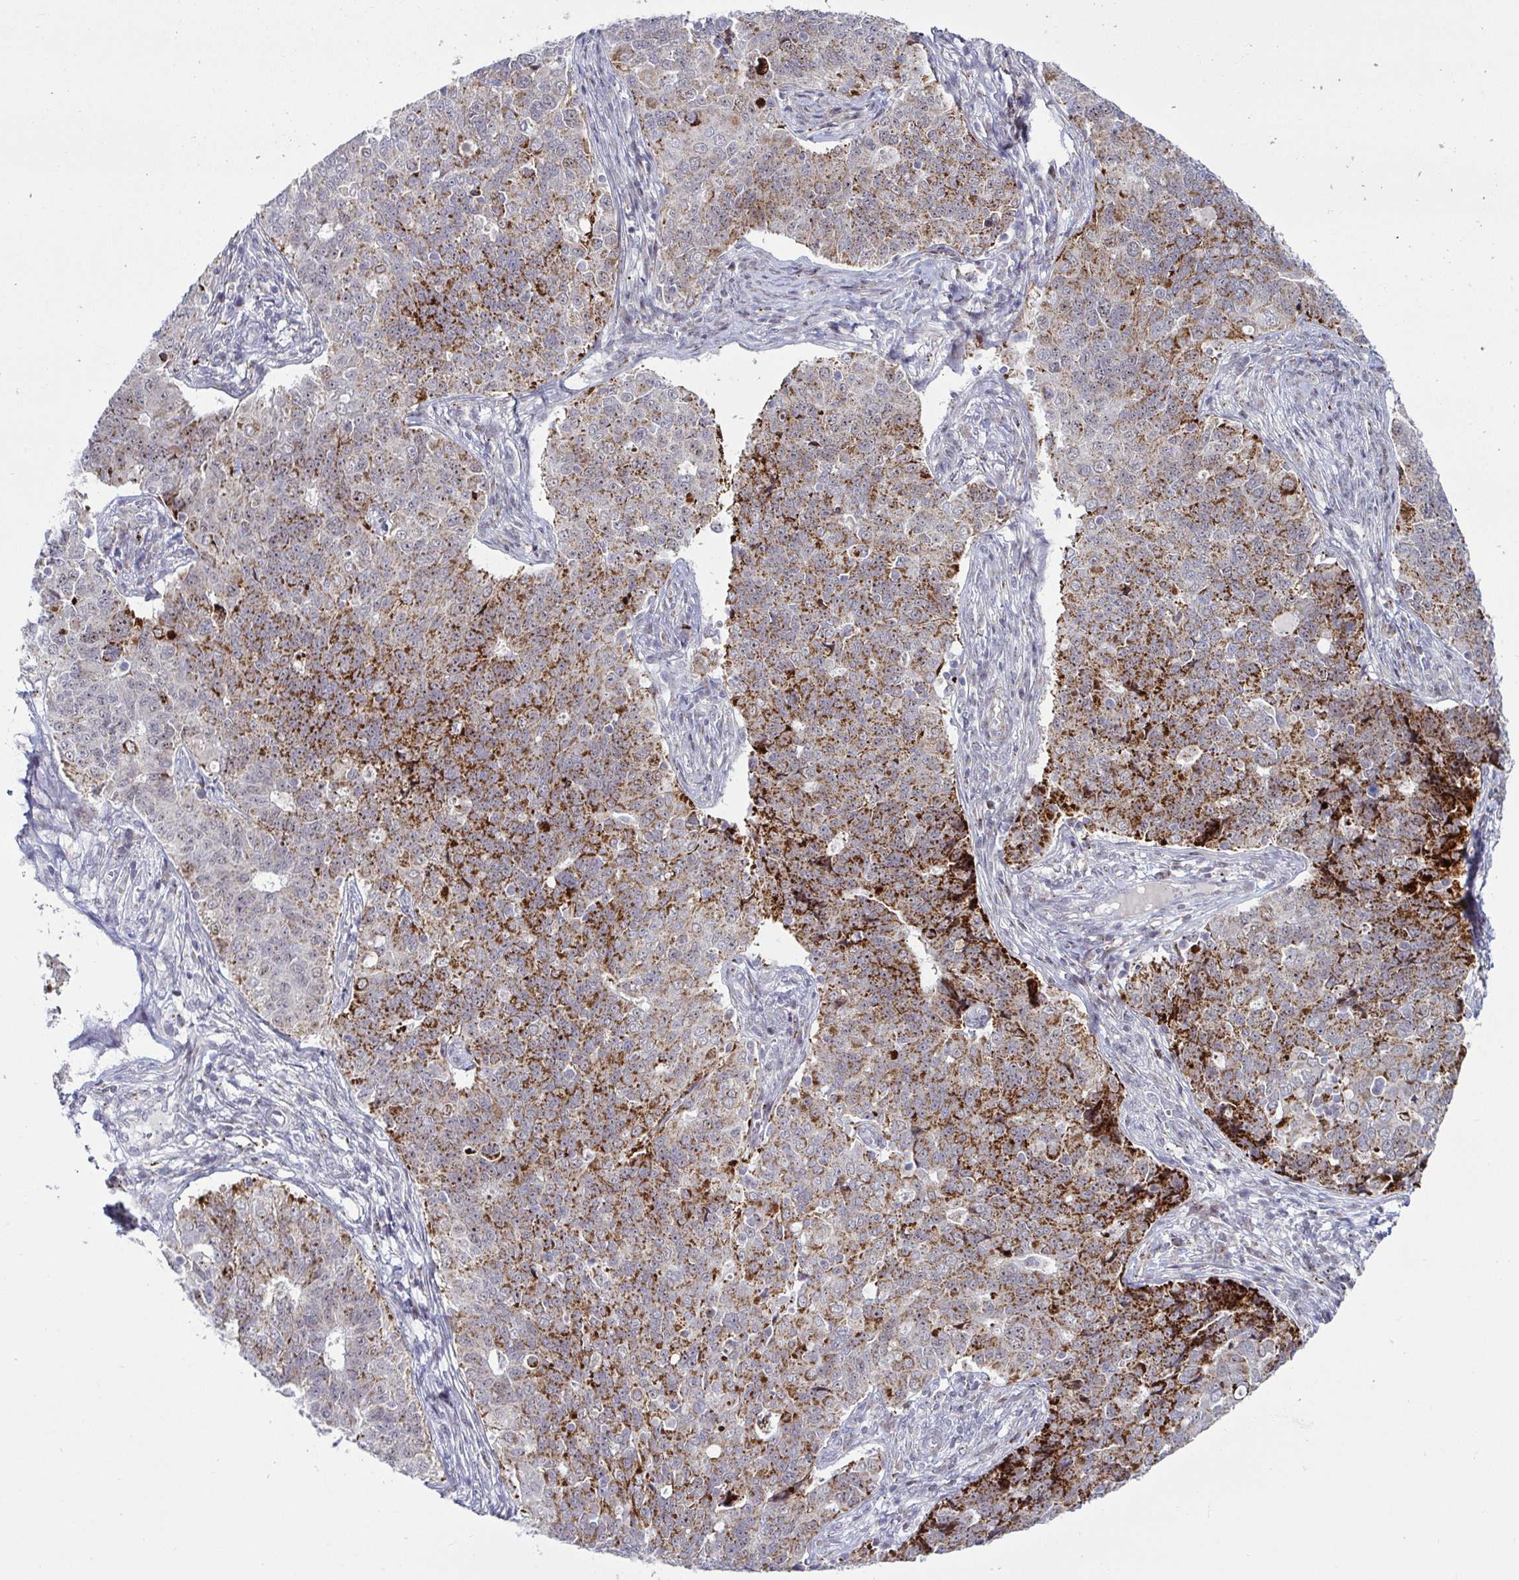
{"staining": {"intensity": "strong", "quantity": ">75%", "location": "cytoplasmic/membranous"}, "tissue": "endometrial cancer", "cell_type": "Tumor cells", "image_type": "cancer", "snomed": [{"axis": "morphology", "description": "Adenocarcinoma, NOS"}, {"axis": "topography", "description": "Endometrium"}], "caption": "The immunohistochemical stain labels strong cytoplasmic/membranous expression in tumor cells of endometrial cancer (adenocarcinoma) tissue.", "gene": "DZIP1", "patient": {"sex": "female", "age": 43}}